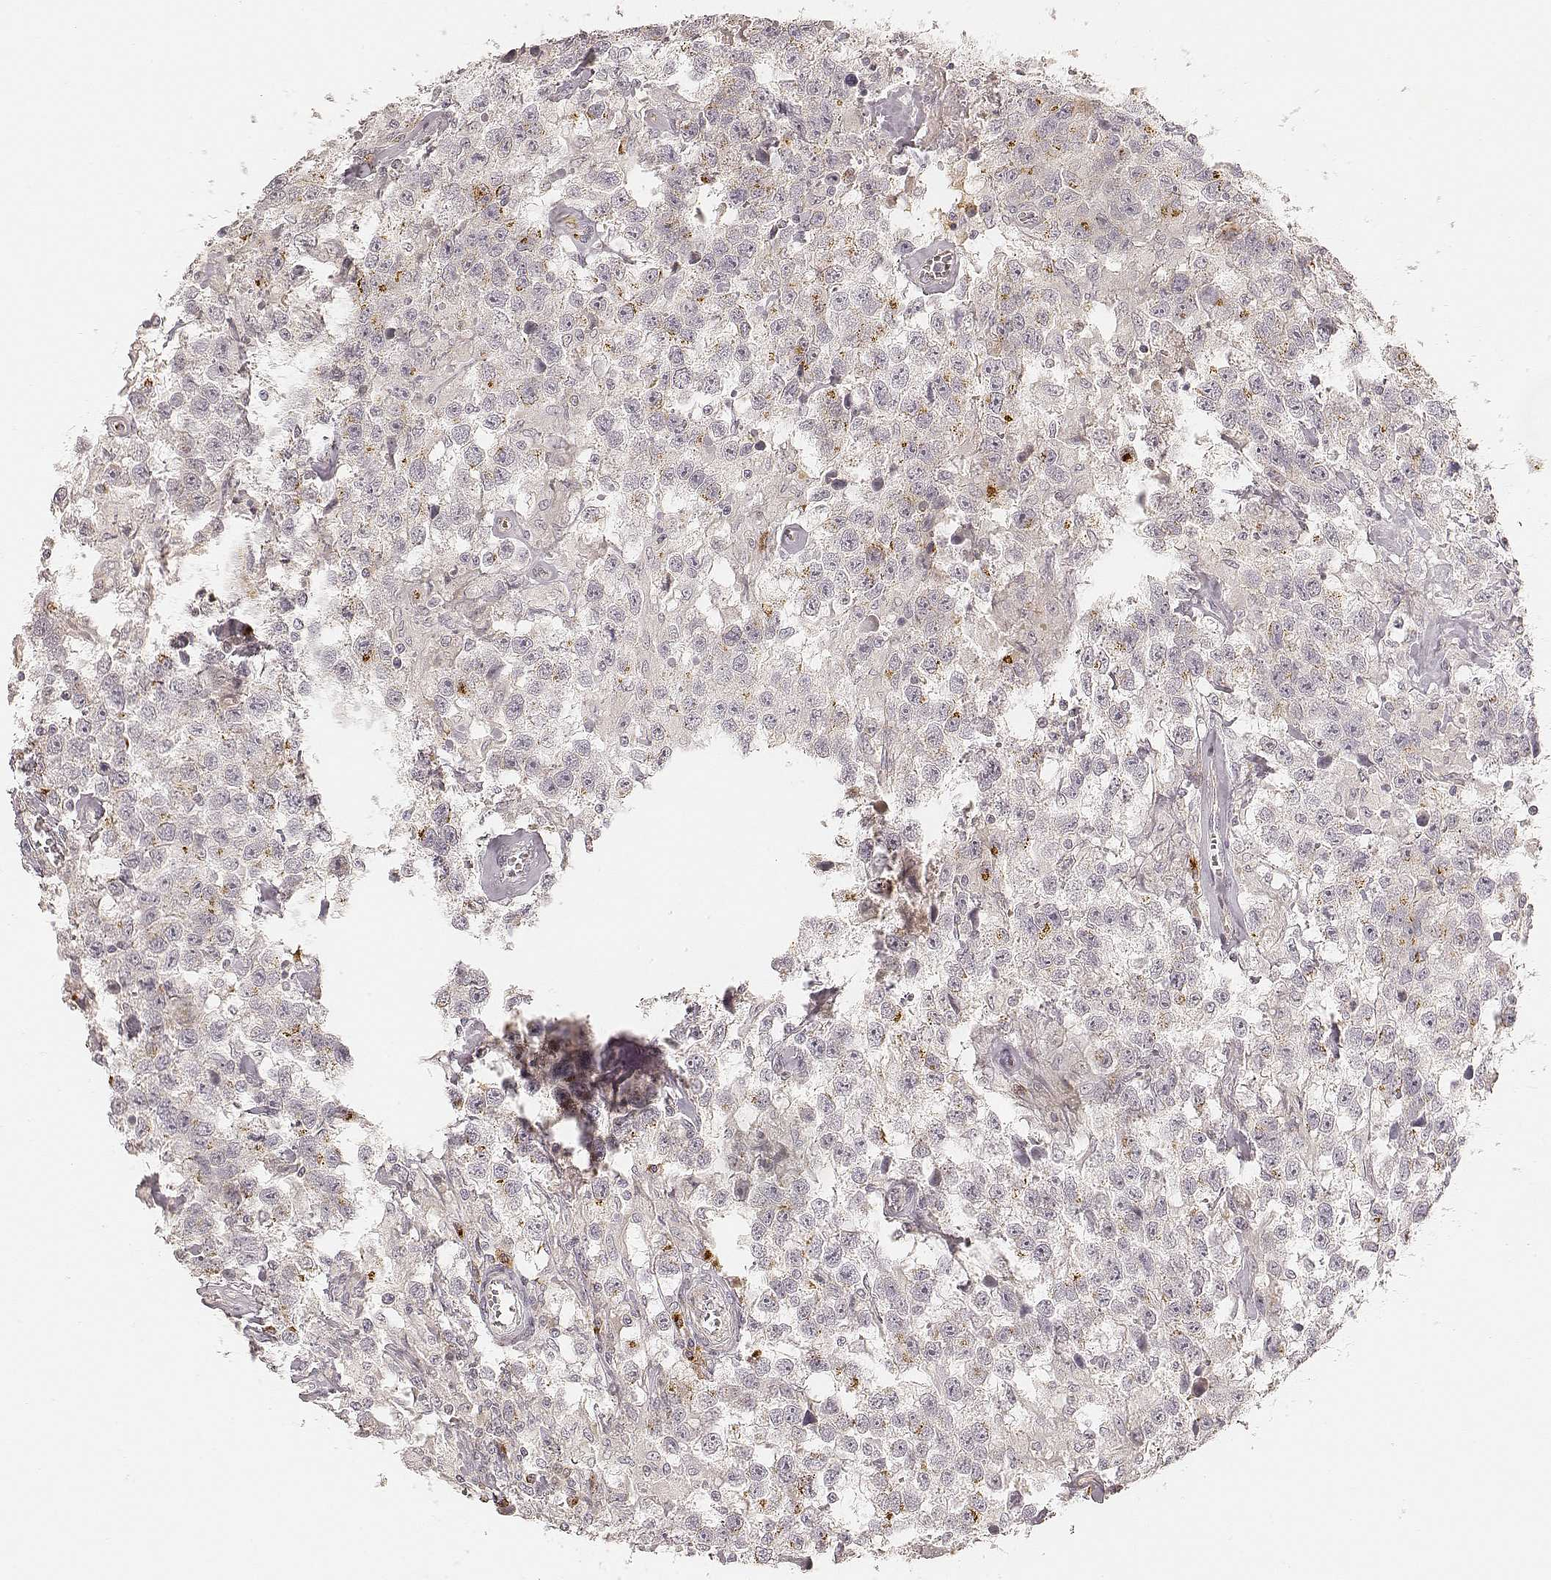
{"staining": {"intensity": "moderate", "quantity": "<25%", "location": "cytoplasmic/membranous"}, "tissue": "testis cancer", "cell_type": "Tumor cells", "image_type": "cancer", "snomed": [{"axis": "morphology", "description": "Seminoma, NOS"}, {"axis": "topography", "description": "Testis"}], "caption": "This image exhibits IHC staining of human seminoma (testis), with low moderate cytoplasmic/membranous expression in about <25% of tumor cells.", "gene": "GORASP2", "patient": {"sex": "male", "age": 43}}